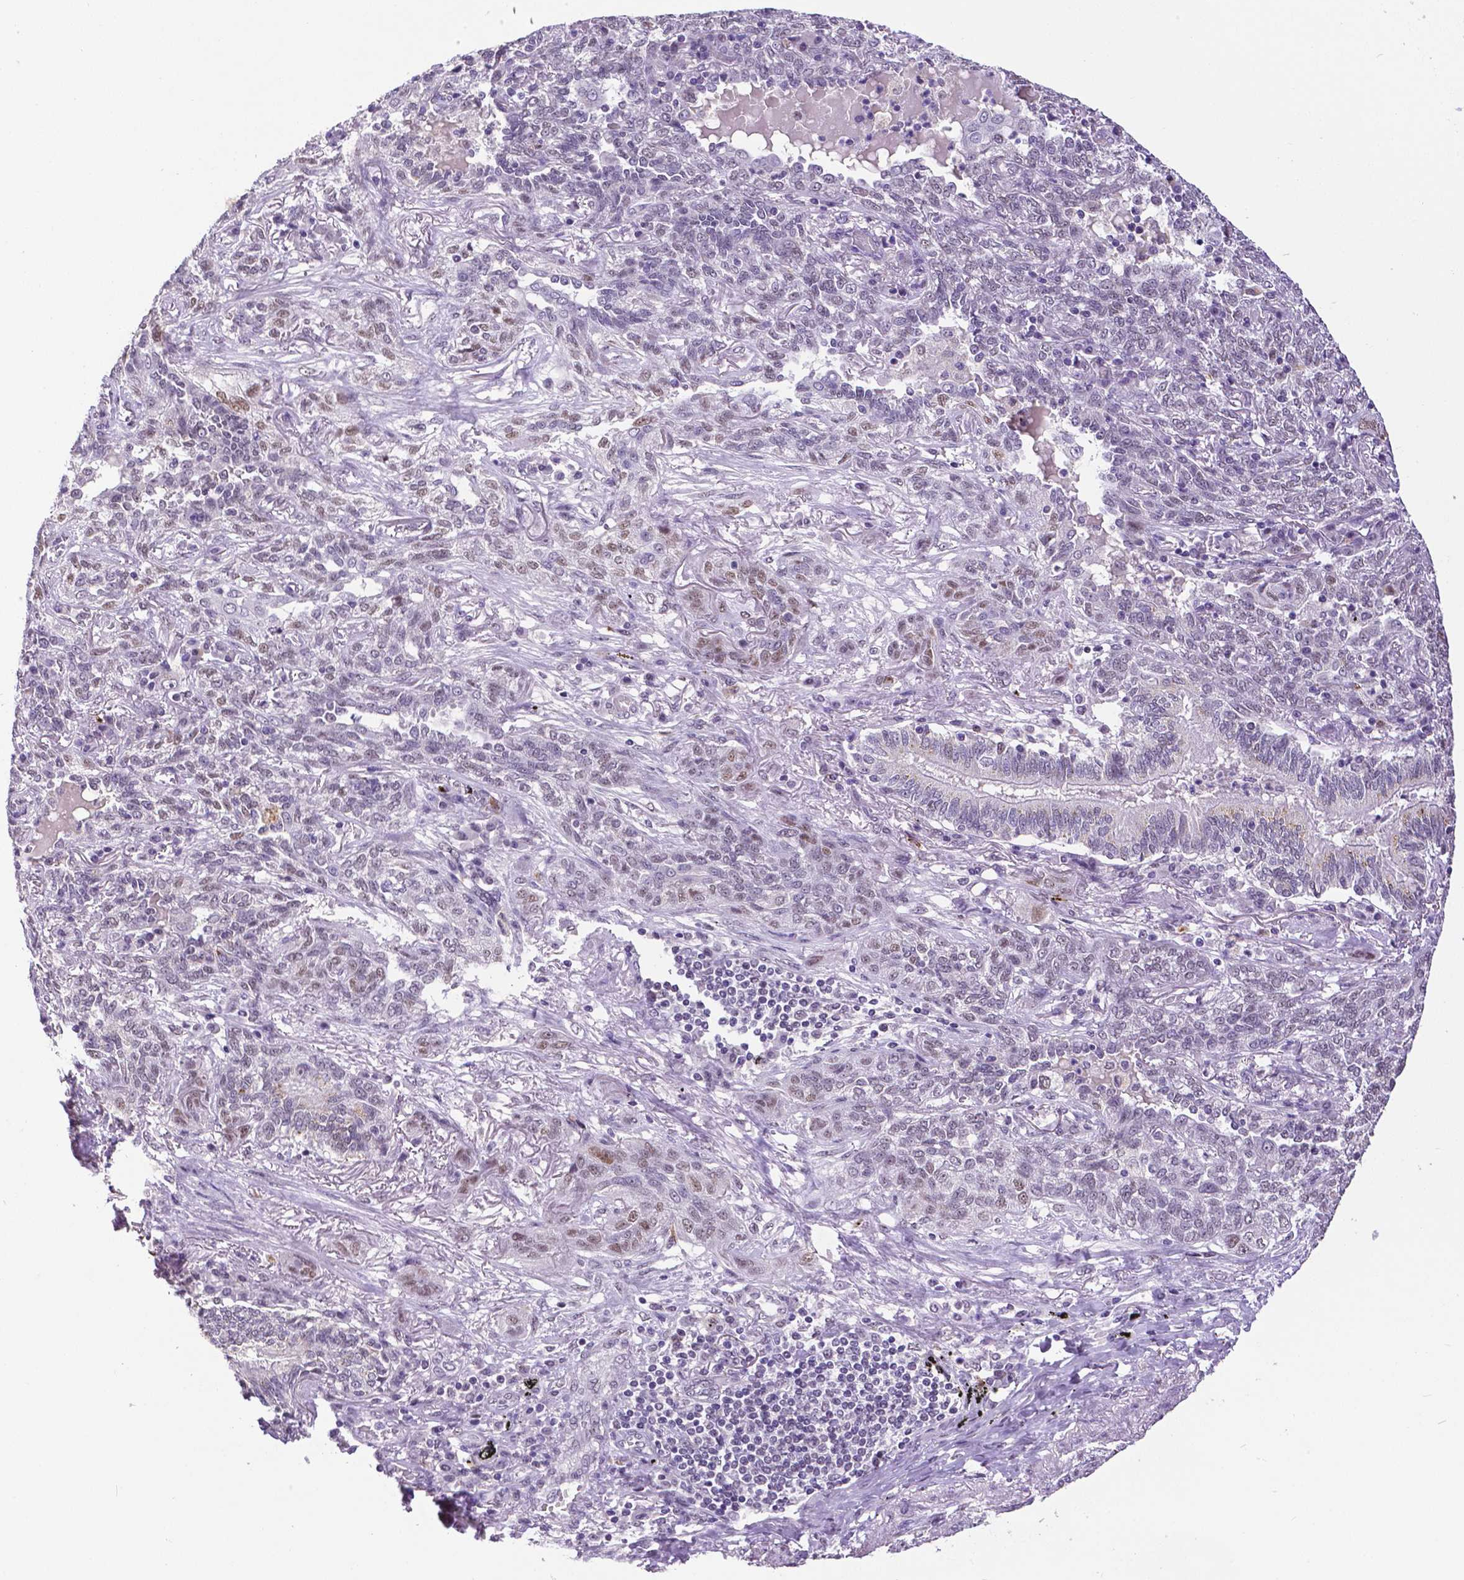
{"staining": {"intensity": "weak", "quantity": "<25%", "location": "nuclear"}, "tissue": "lung cancer", "cell_type": "Tumor cells", "image_type": "cancer", "snomed": [{"axis": "morphology", "description": "Squamous cell carcinoma, NOS"}, {"axis": "topography", "description": "Lung"}], "caption": "This is an IHC micrograph of human lung squamous cell carcinoma. There is no positivity in tumor cells.", "gene": "ATRX", "patient": {"sex": "female", "age": 70}}